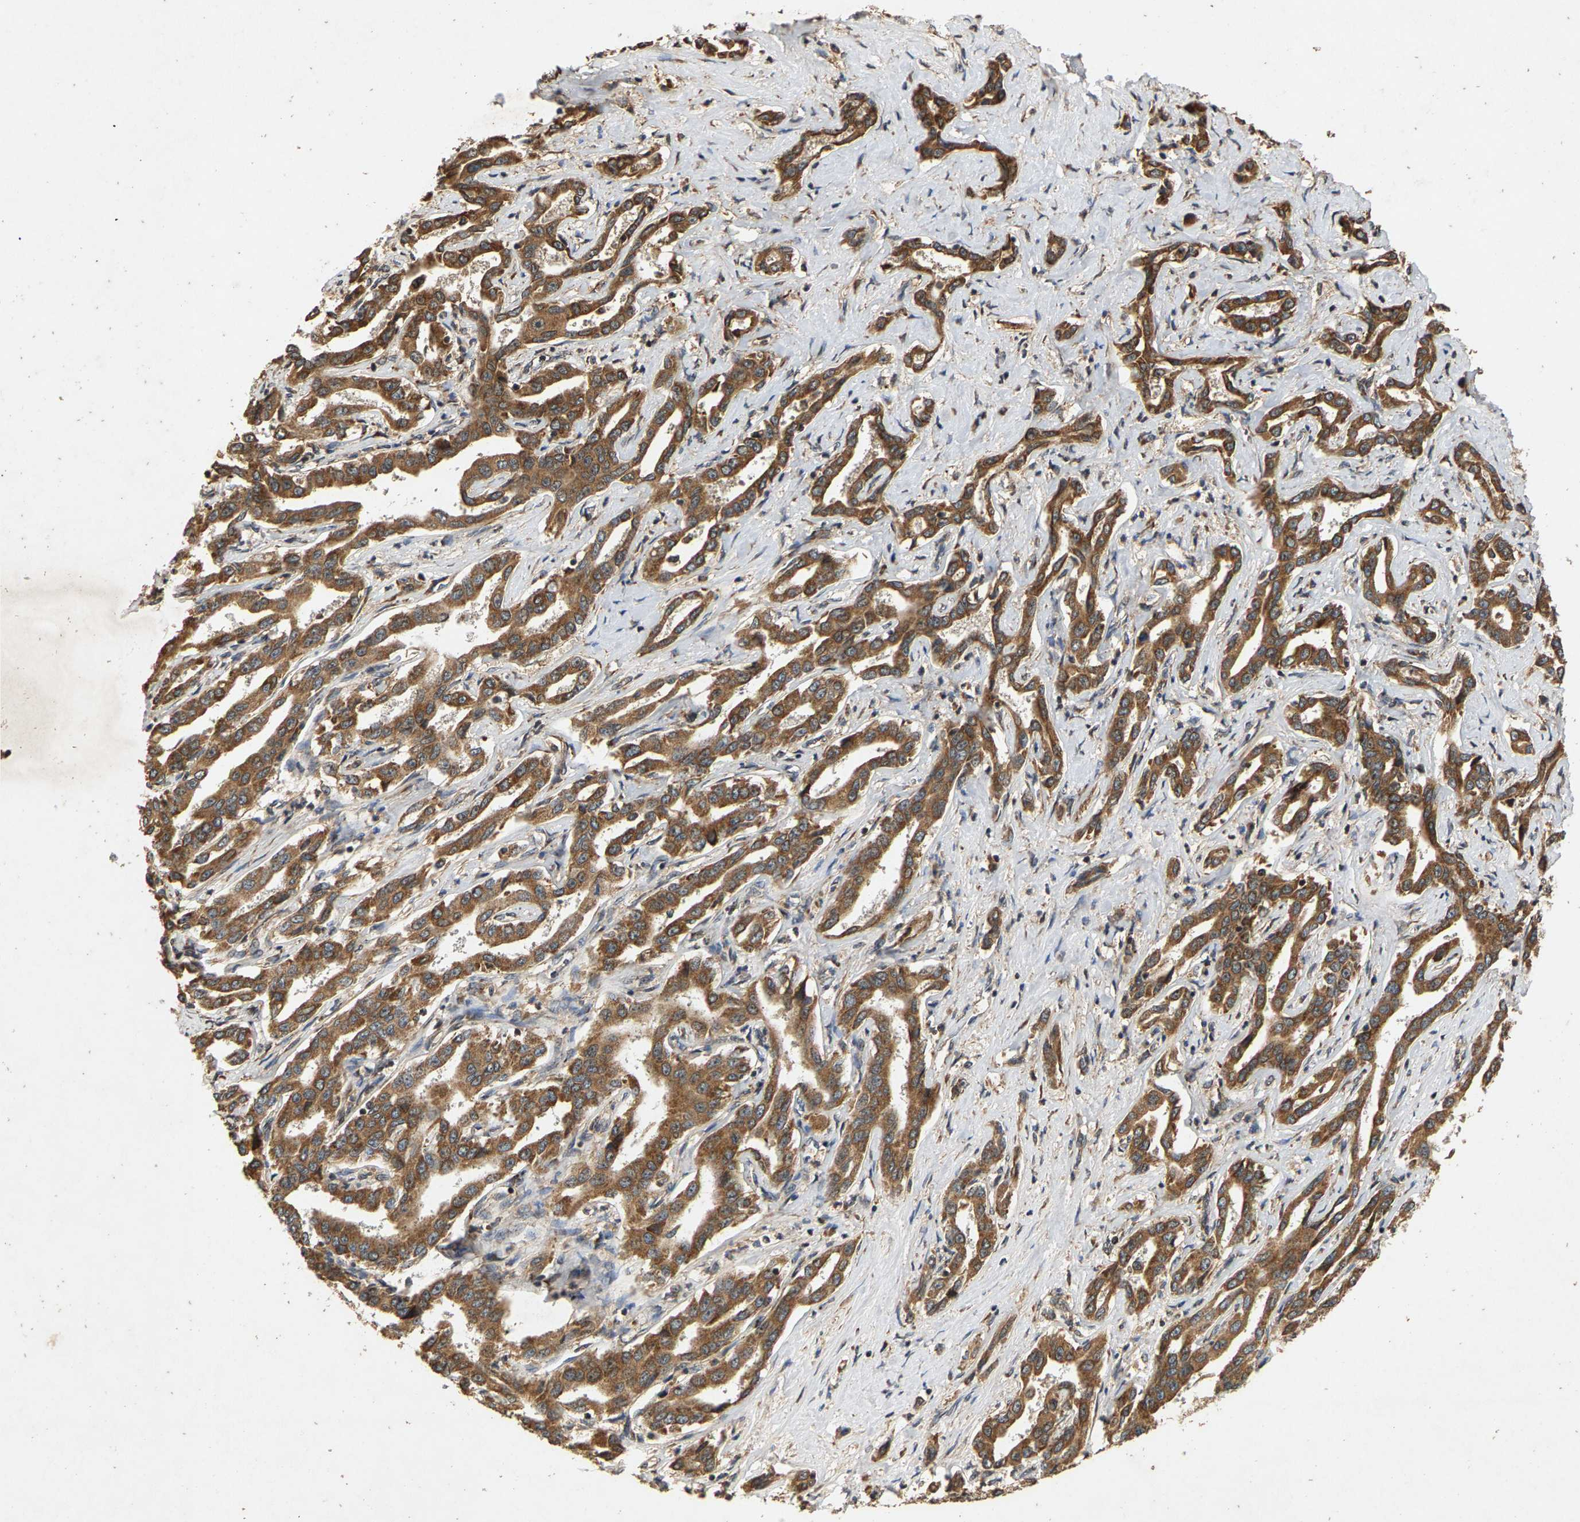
{"staining": {"intensity": "moderate", "quantity": ">75%", "location": "cytoplasmic/membranous"}, "tissue": "liver cancer", "cell_type": "Tumor cells", "image_type": "cancer", "snomed": [{"axis": "morphology", "description": "Cholangiocarcinoma"}, {"axis": "topography", "description": "Liver"}], "caption": "Moderate cytoplasmic/membranous positivity is seen in approximately >75% of tumor cells in liver cholangiocarcinoma. Ihc stains the protein of interest in brown and the nuclei are stained blue.", "gene": "CIDEC", "patient": {"sex": "male", "age": 59}}